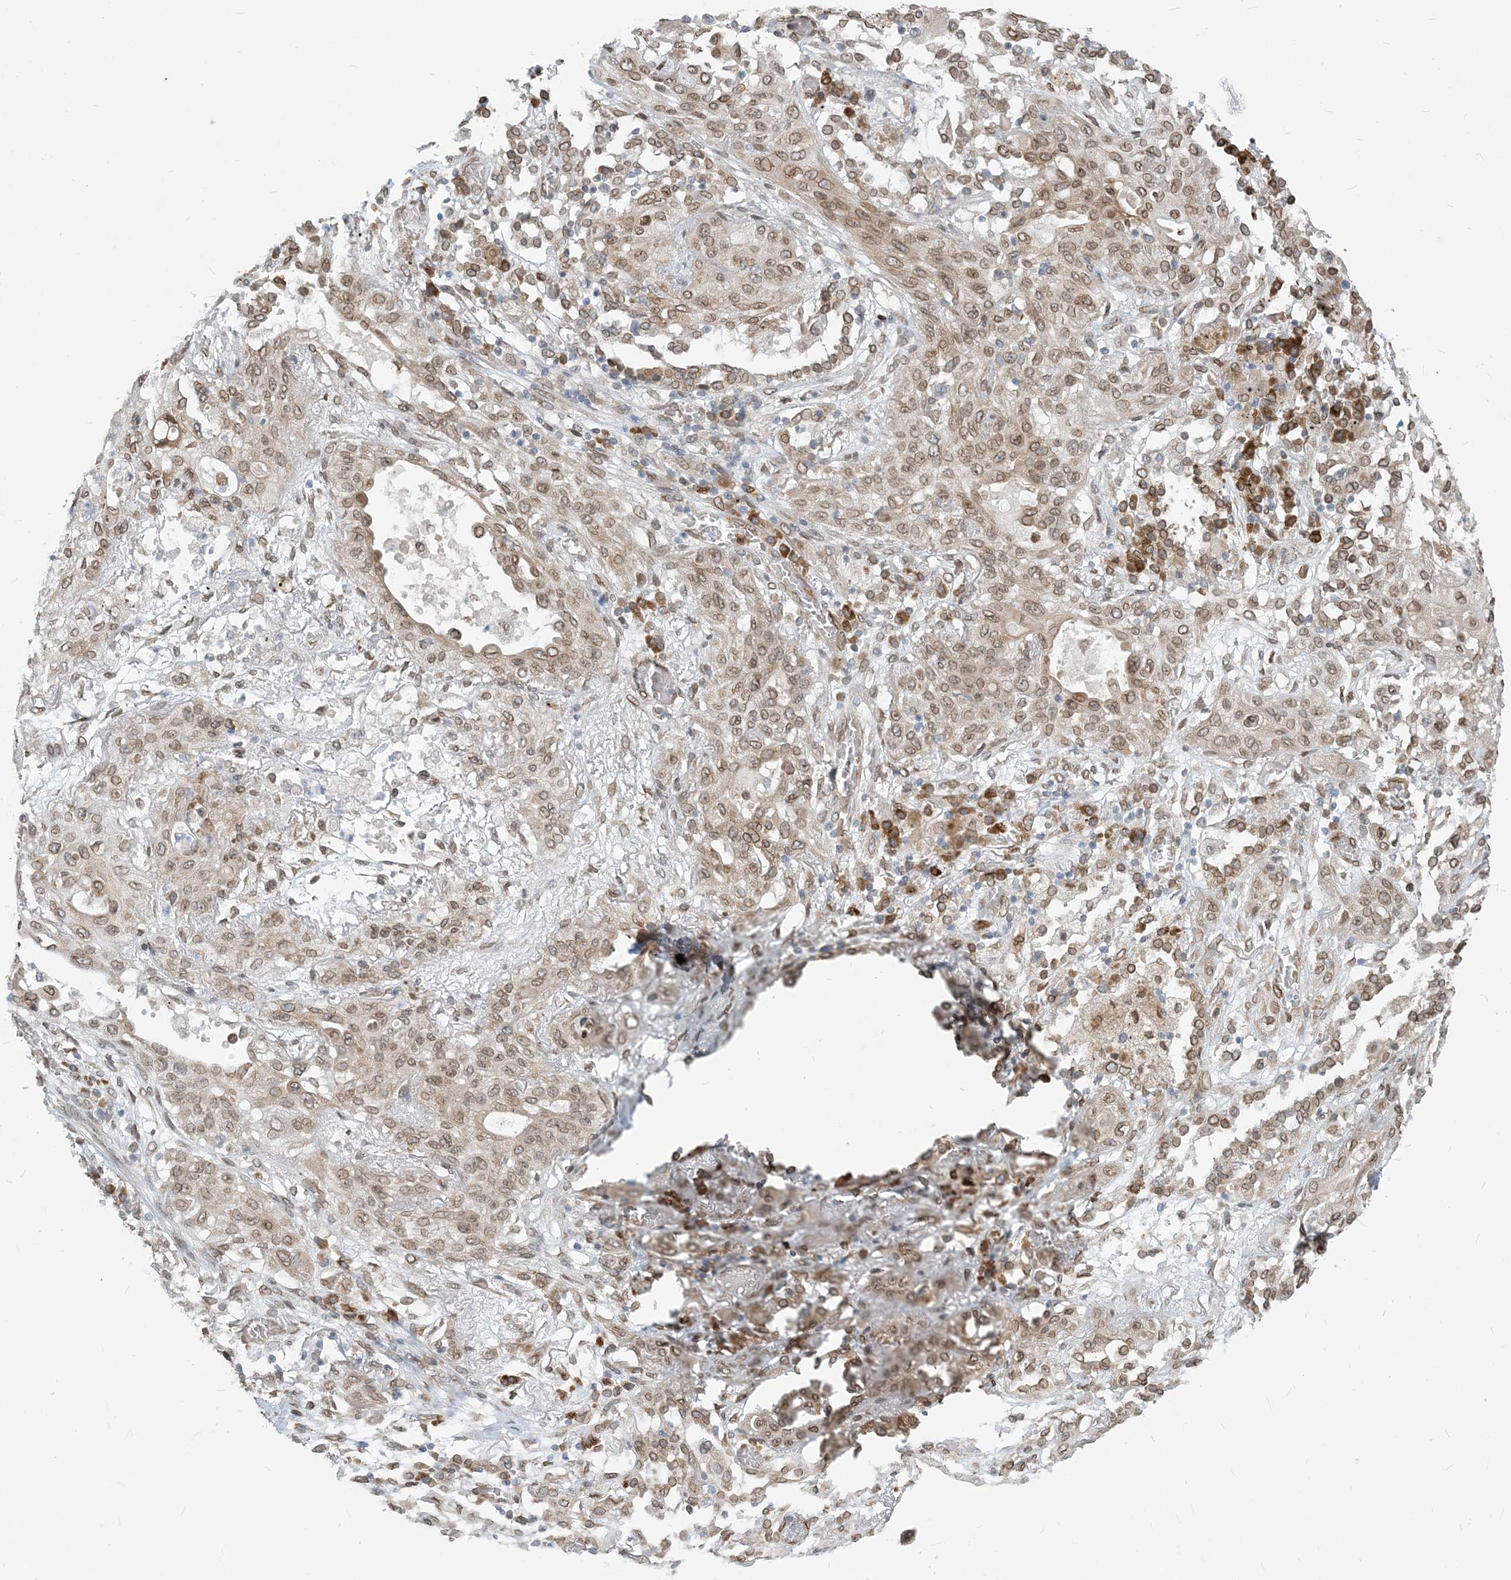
{"staining": {"intensity": "moderate", "quantity": ">75%", "location": "cytoplasmic/membranous,nuclear"}, "tissue": "lung cancer", "cell_type": "Tumor cells", "image_type": "cancer", "snomed": [{"axis": "morphology", "description": "Squamous cell carcinoma, NOS"}, {"axis": "topography", "description": "Lung"}], "caption": "IHC histopathology image of squamous cell carcinoma (lung) stained for a protein (brown), which reveals medium levels of moderate cytoplasmic/membranous and nuclear expression in approximately >75% of tumor cells.", "gene": "WWP1", "patient": {"sex": "female", "age": 47}}